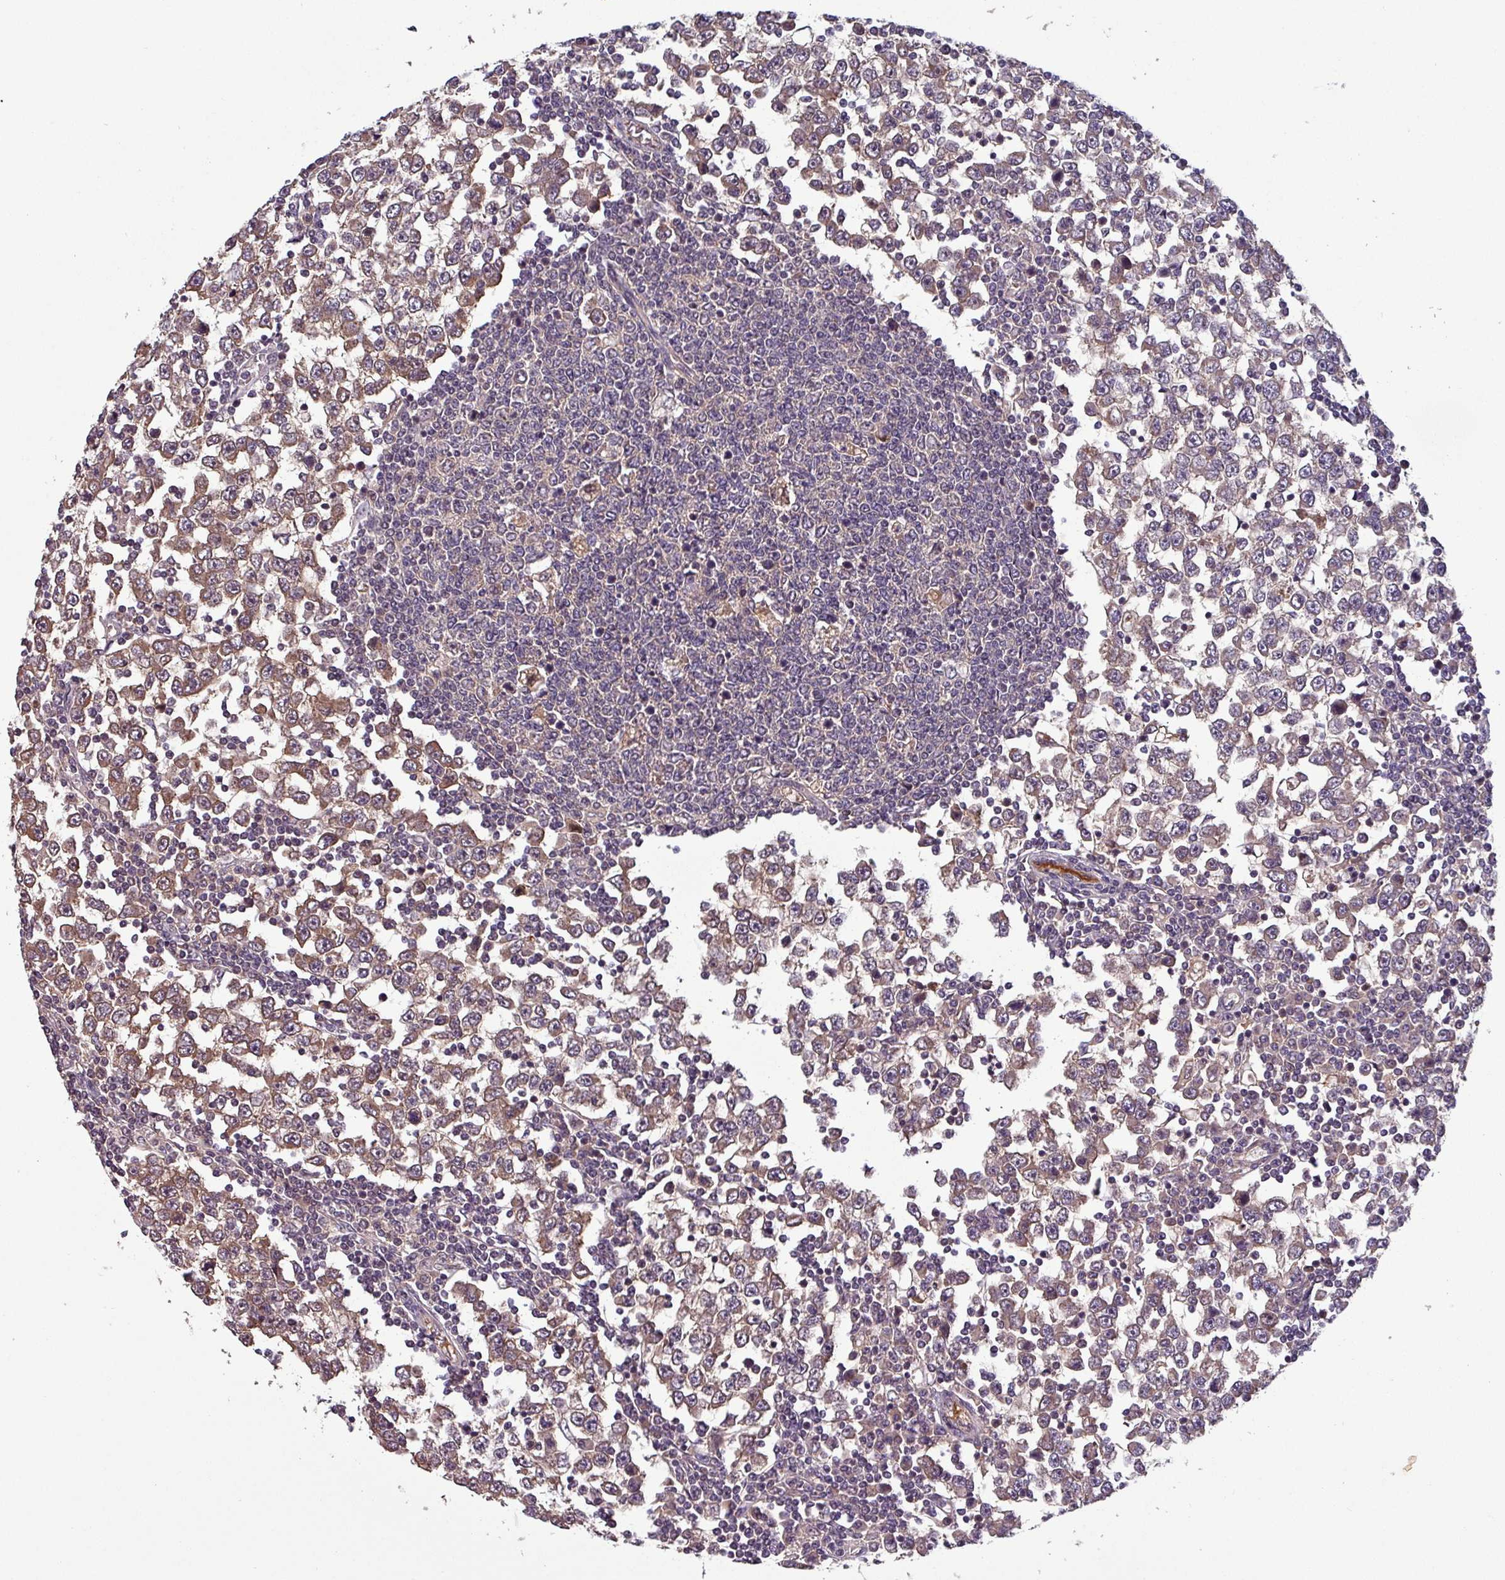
{"staining": {"intensity": "moderate", "quantity": "25%-75%", "location": "cytoplasmic/membranous"}, "tissue": "testis cancer", "cell_type": "Tumor cells", "image_type": "cancer", "snomed": [{"axis": "morphology", "description": "Seminoma, NOS"}, {"axis": "topography", "description": "Testis"}], "caption": "This is a photomicrograph of IHC staining of testis cancer (seminoma), which shows moderate staining in the cytoplasmic/membranous of tumor cells.", "gene": "PUS1", "patient": {"sex": "male", "age": 65}}